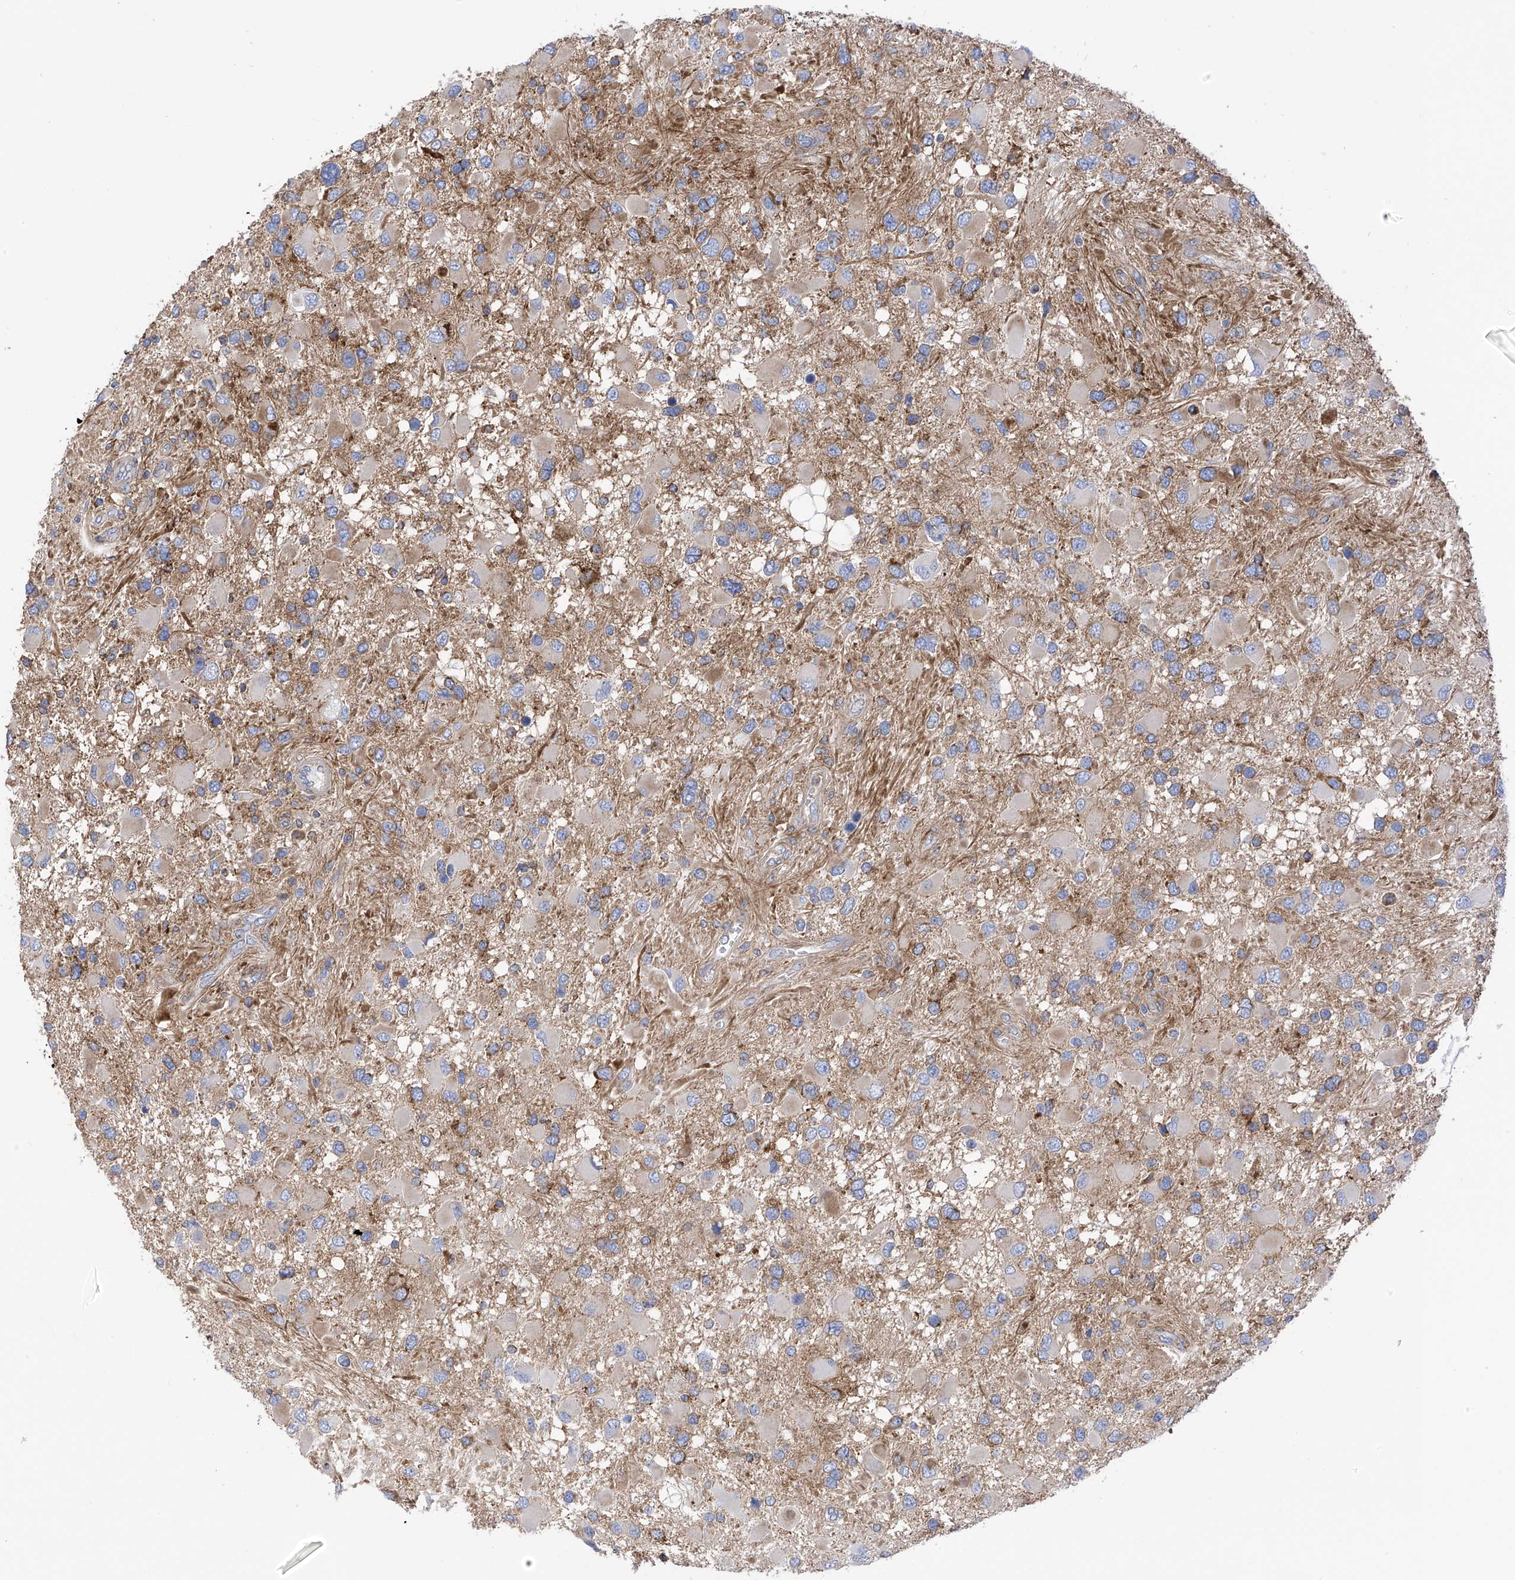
{"staining": {"intensity": "moderate", "quantity": "<25%", "location": "cytoplasmic/membranous"}, "tissue": "glioma", "cell_type": "Tumor cells", "image_type": "cancer", "snomed": [{"axis": "morphology", "description": "Glioma, malignant, High grade"}, {"axis": "topography", "description": "Brain"}], "caption": "Human high-grade glioma (malignant) stained with a brown dye reveals moderate cytoplasmic/membranous positive positivity in about <25% of tumor cells.", "gene": "P2RX7", "patient": {"sex": "male", "age": 53}}